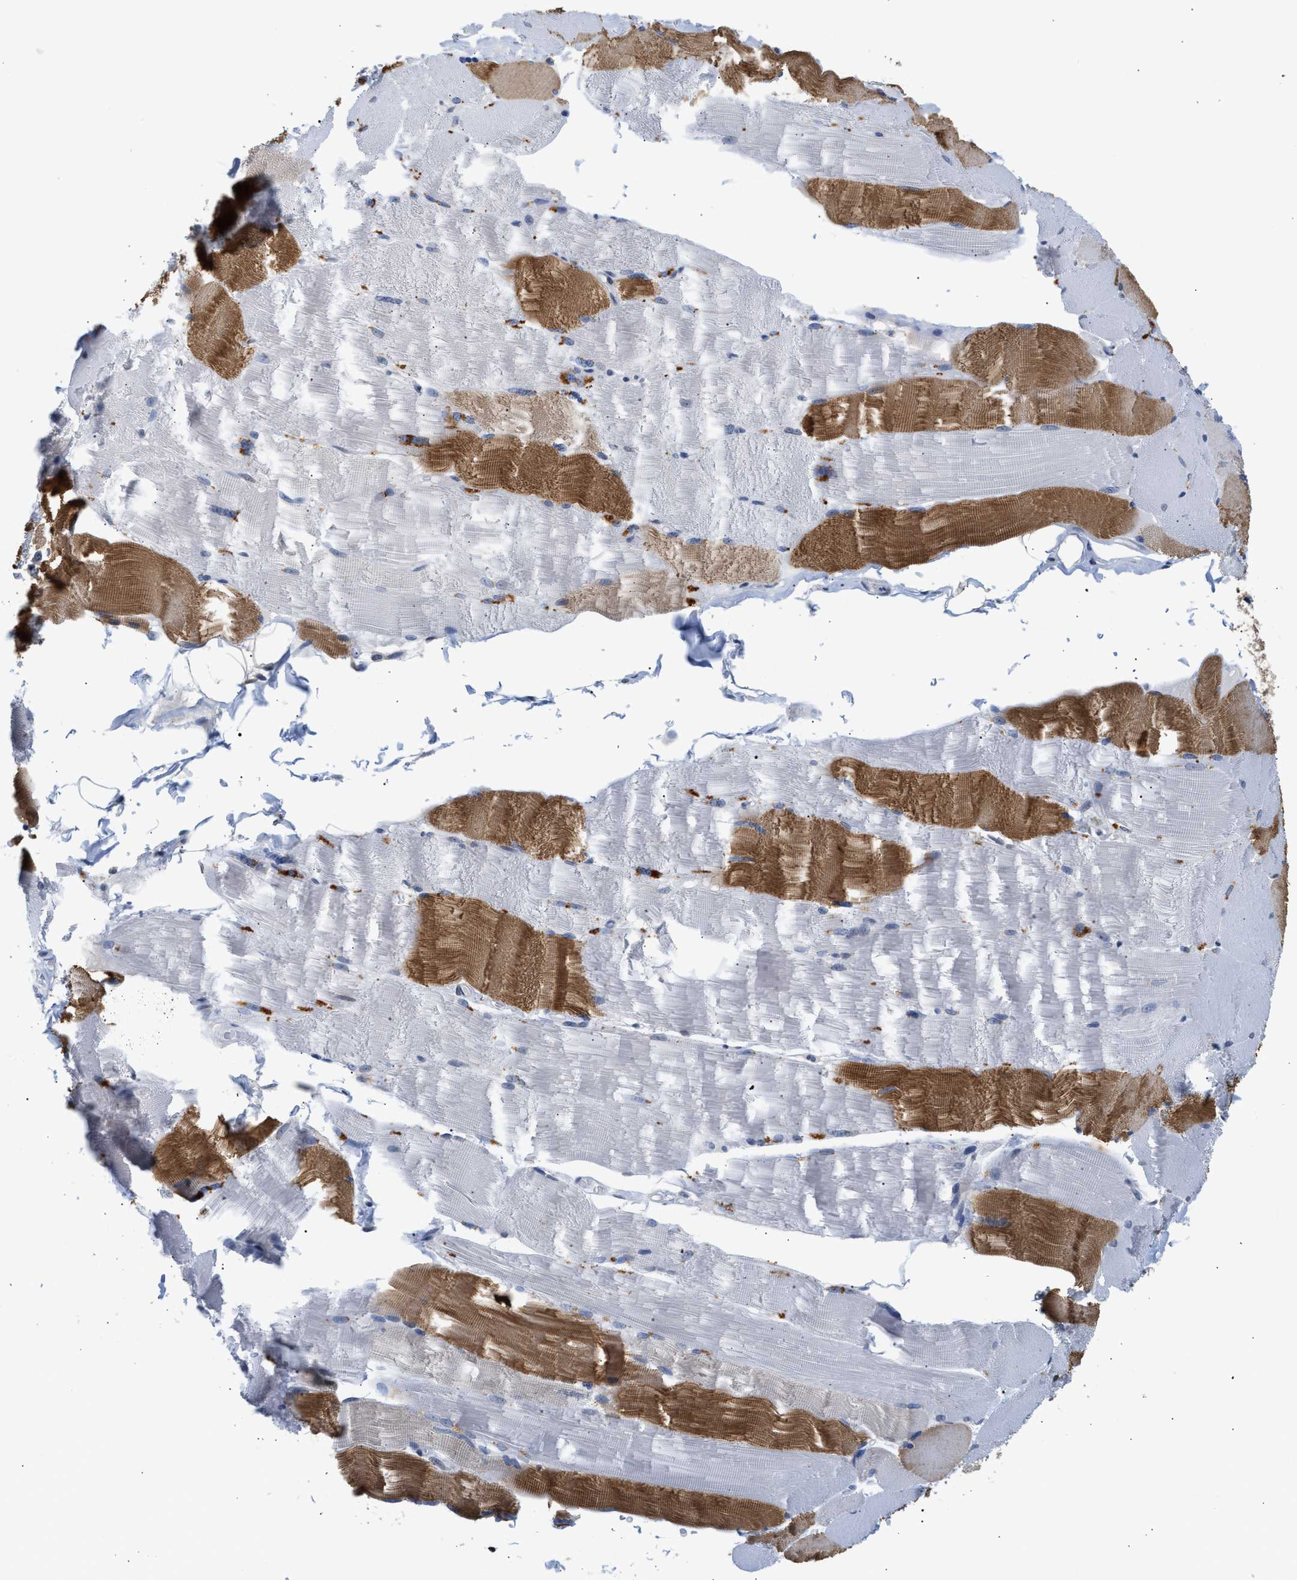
{"staining": {"intensity": "strong", "quantity": "<25%", "location": "cytoplasmic/membranous"}, "tissue": "skeletal muscle", "cell_type": "Myocytes", "image_type": "normal", "snomed": [{"axis": "morphology", "description": "Normal tissue, NOS"}, {"axis": "topography", "description": "Skin"}, {"axis": "topography", "description": "Skeletal muscle"}], "caption": "This photomicrograph demonstrates IHC staining of benign human skeletal muscle, with medium strong cytoplasmic/membranous staining in about <25% of myocytes.", "gene": "PPM1L", "patient": {"sex": "male", "age": 83}}